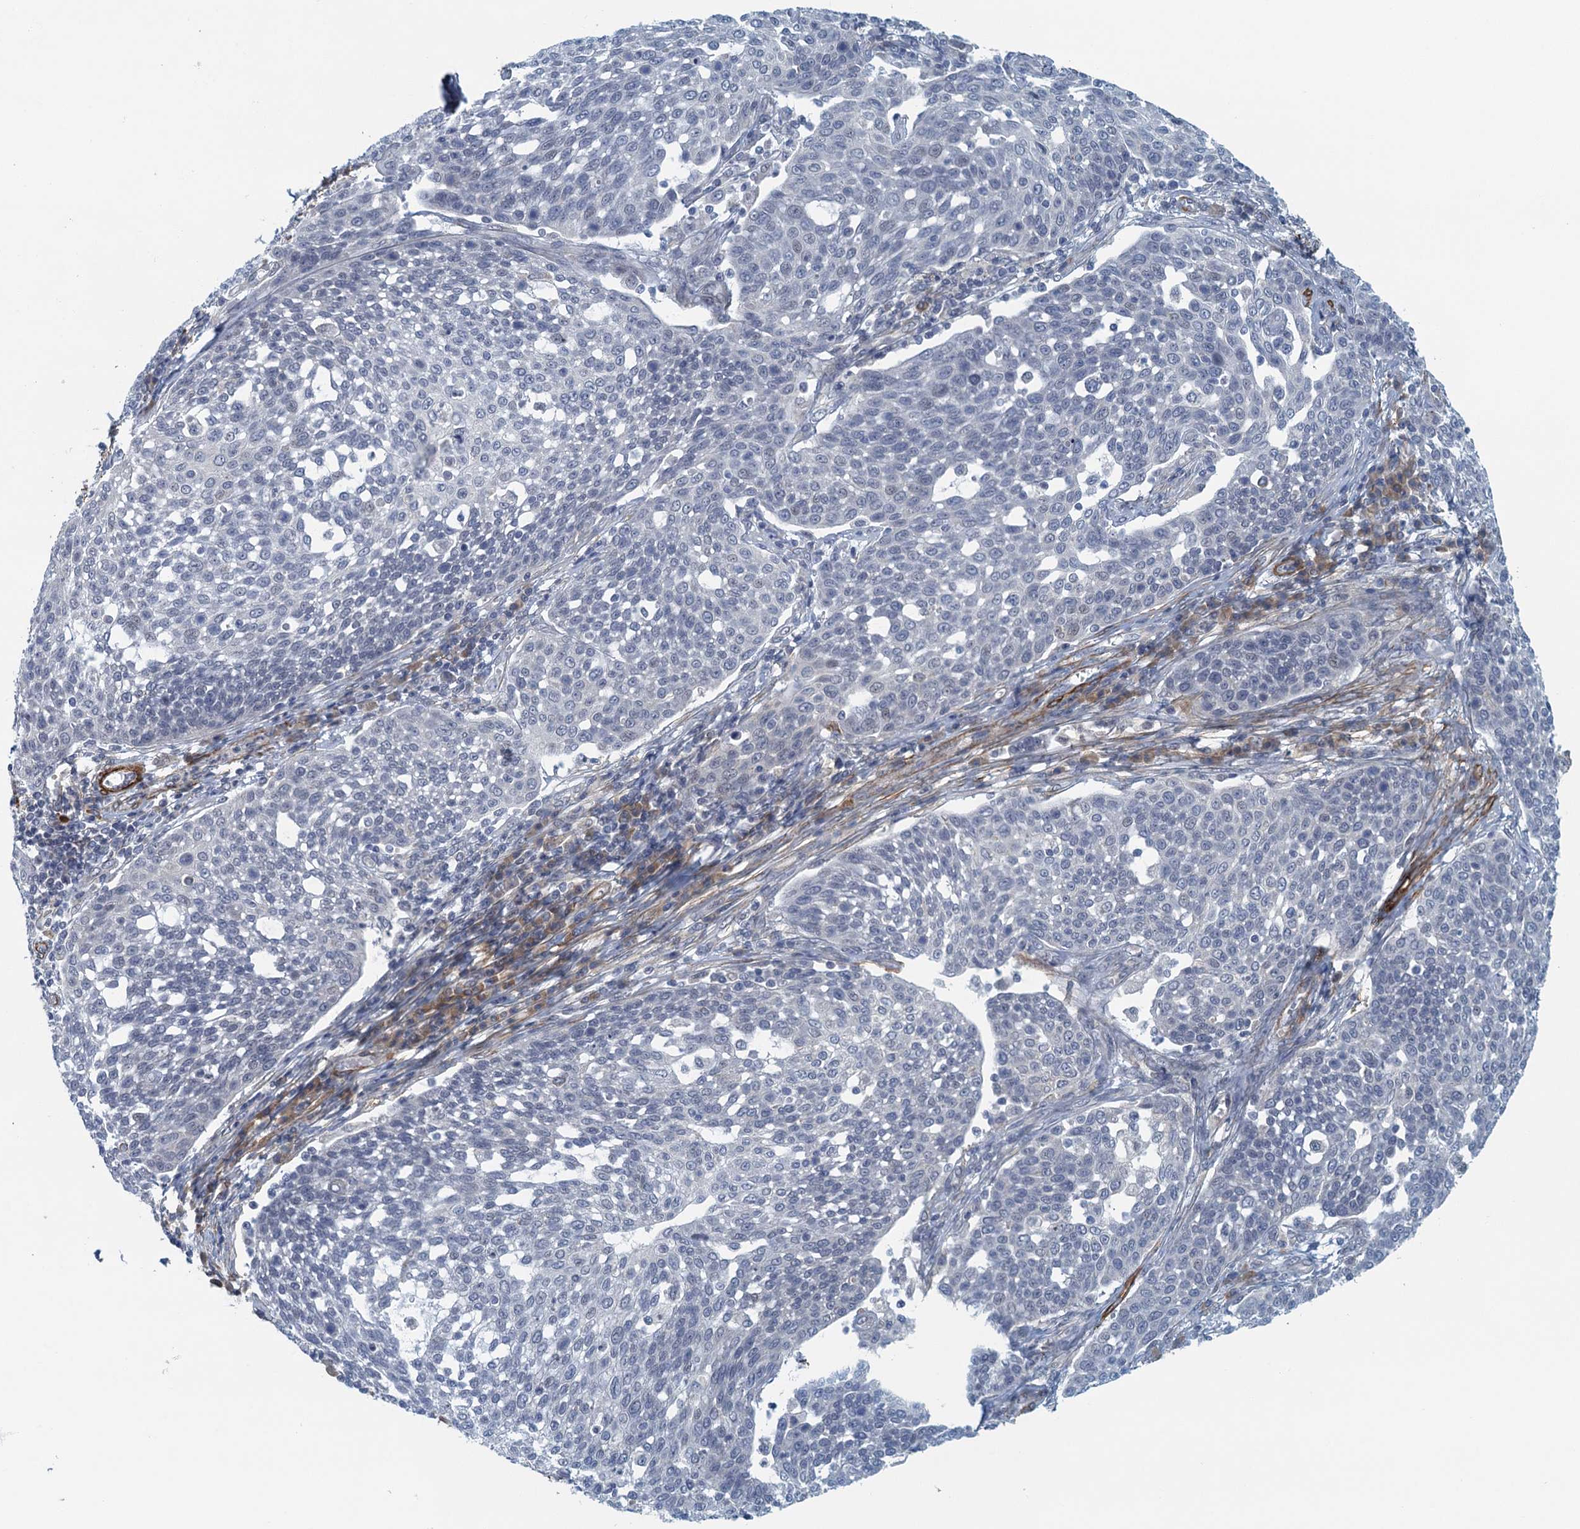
{"staining": {"intensity": "negative", "quantity": "none", "location": "none"}, "tissue": "cervical cancer", "cell_type": "Tumor cells", "image_type": "cancer", "snomed": [{"axis": "morphology", "description": "Squamous cell carcinoma, NOS"}, {"axis": "topography", "description": "Cervix"}], "caption": "Immunohistochemical staining of human cervical cancer displays no significant staining in tumor cells.", "gene": "ALG2", "patient": {"sex": "female", "age": 34}}